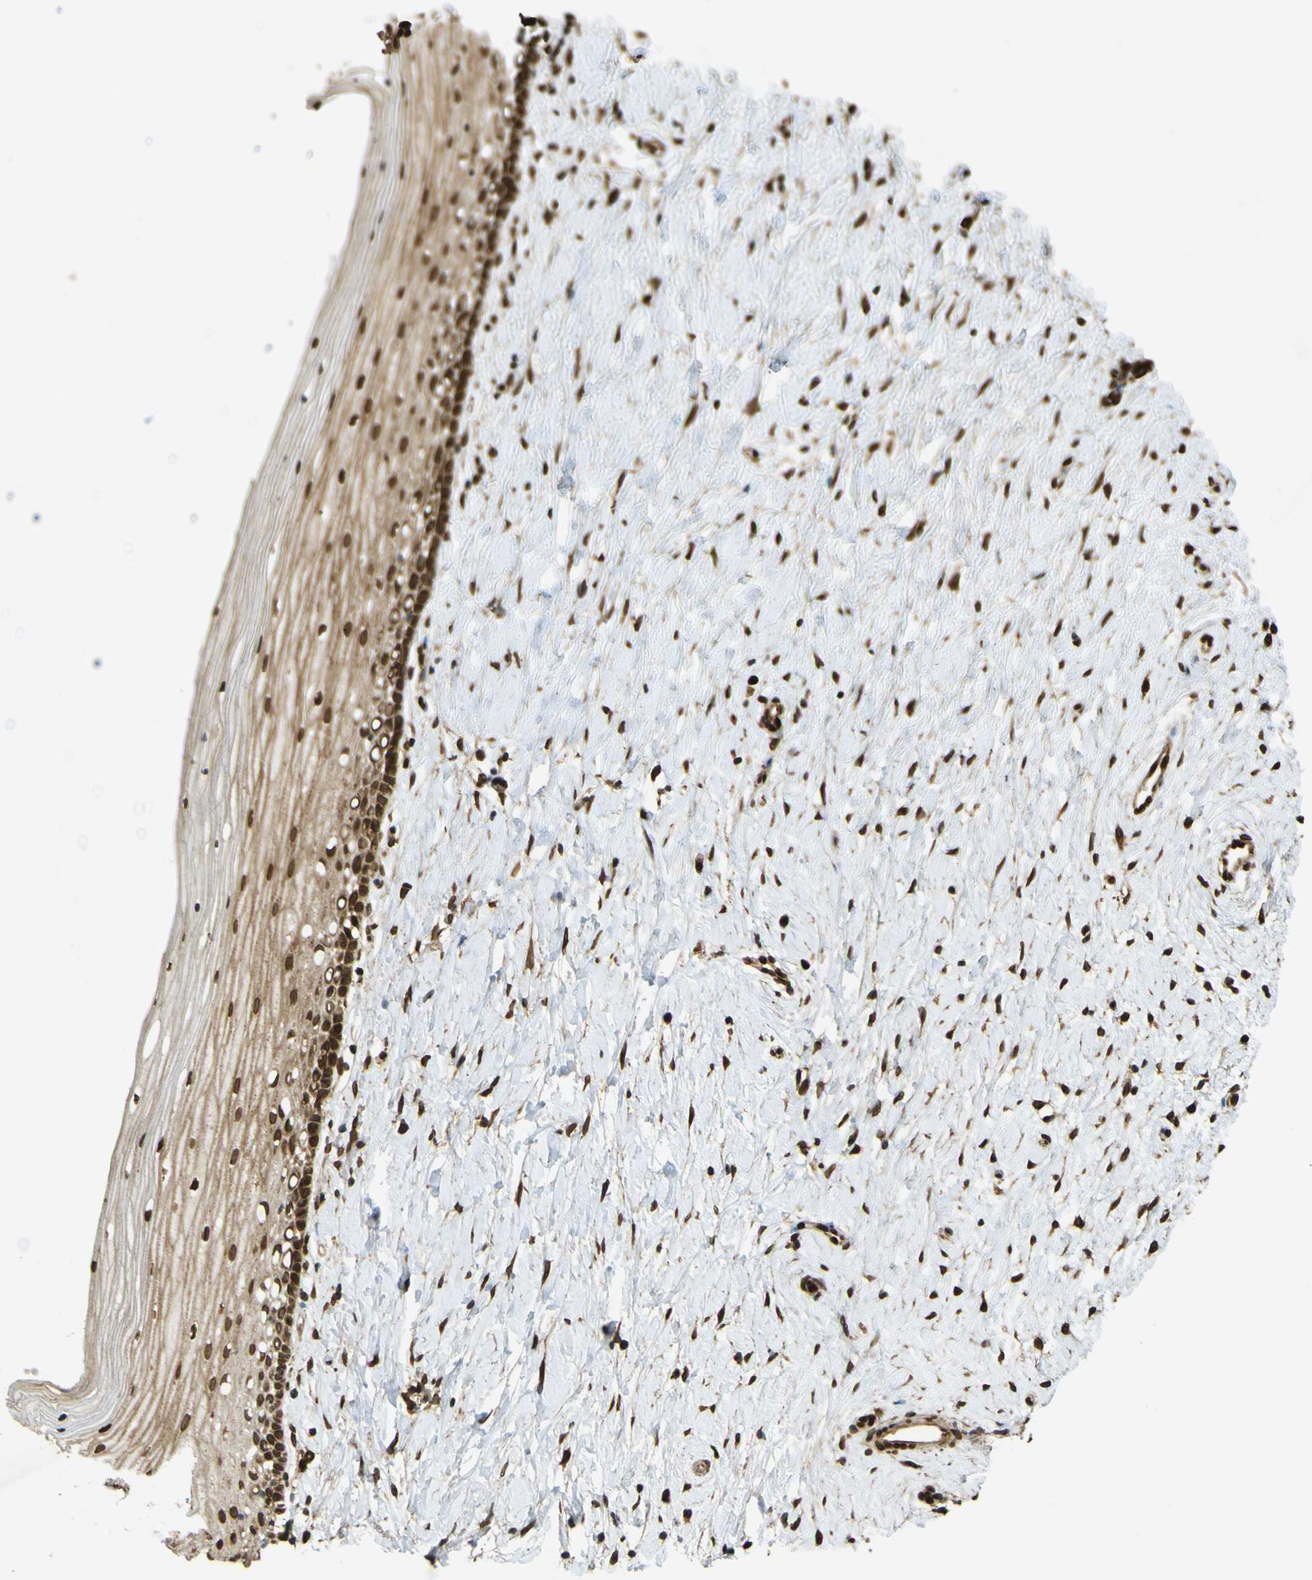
{"staining": {"intensity": "strong", "quantity": ">75%", "location": "cytoplasmic/membranous,nuclear"}, "tissue": "cervix", "cell_type": "Glandular cells", "image_type": "normal", "snomed": [{"axis": "morphology", "description": "Normal tissue, NOS"}, {"axis": "topography", "description": "Cervix"}], "caption": "Cervix stained with immunohistochemistry reveals strong cytoplasmic/membranous,nuclear staining in about >75% of glandular cells.", "gene": "GALNT1", "patient": {"sex": "female", "age": 39}}